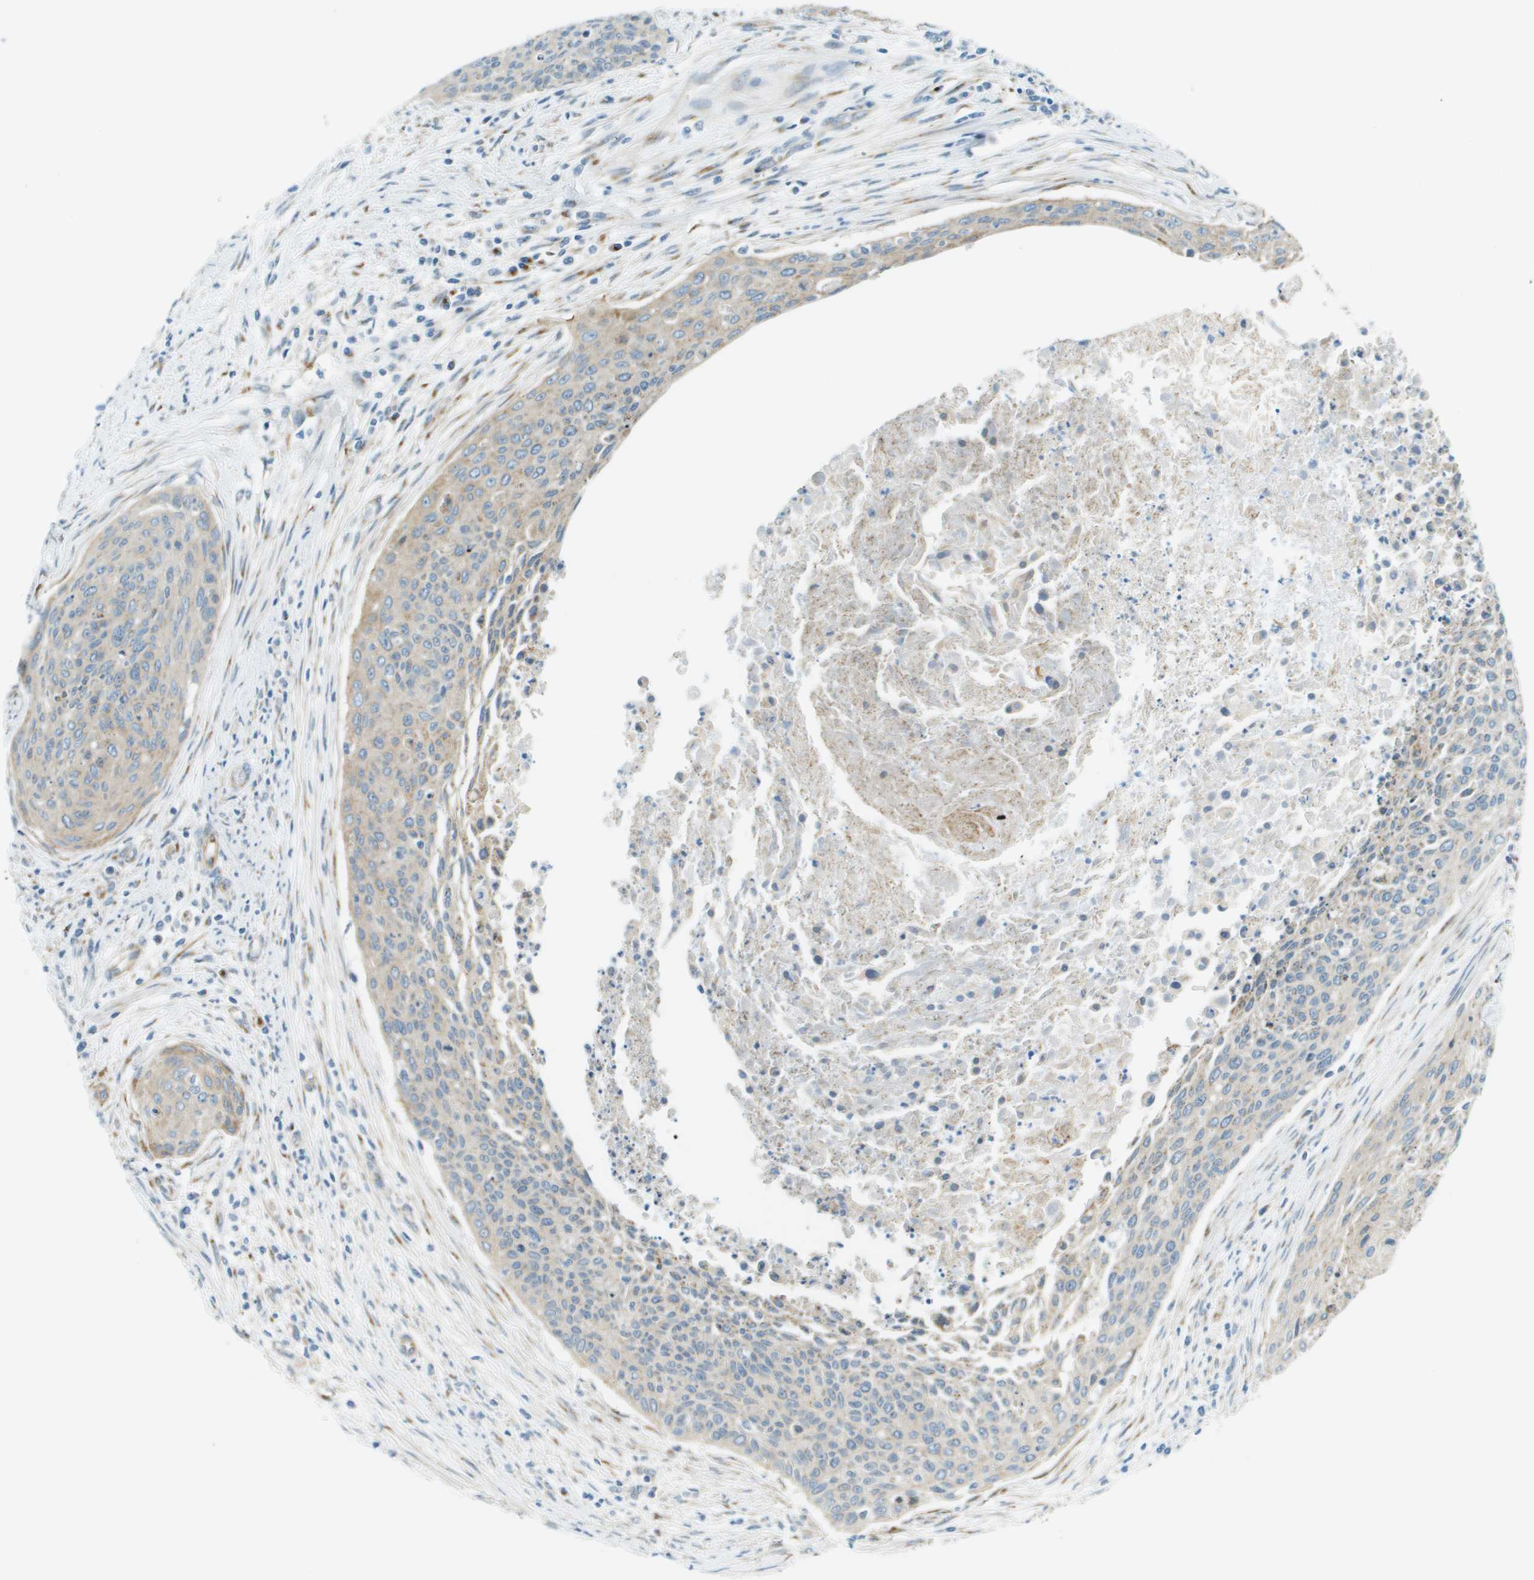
{"staining": {"intensity": "weak", "quantity": ">75%", "location": "cytoplasmic/membranous"}, "tissue": "cervical cancer", "cell_type": "Tumor cells", "image_type": "cancer", "snomed": [{"axis": "morphology", "description": "Squamous cell carcinoma, NOS"}, {"axis": "topography", "description": "Cervix"}], "caption": "Weak cytoplasmic/membranous staining for a protein is present in approximately >75% of tumor cells of cervical cancer using immunohistochemistry.", "gene": "ACBD3", "patient": {"sex": "female", "age": 55}}